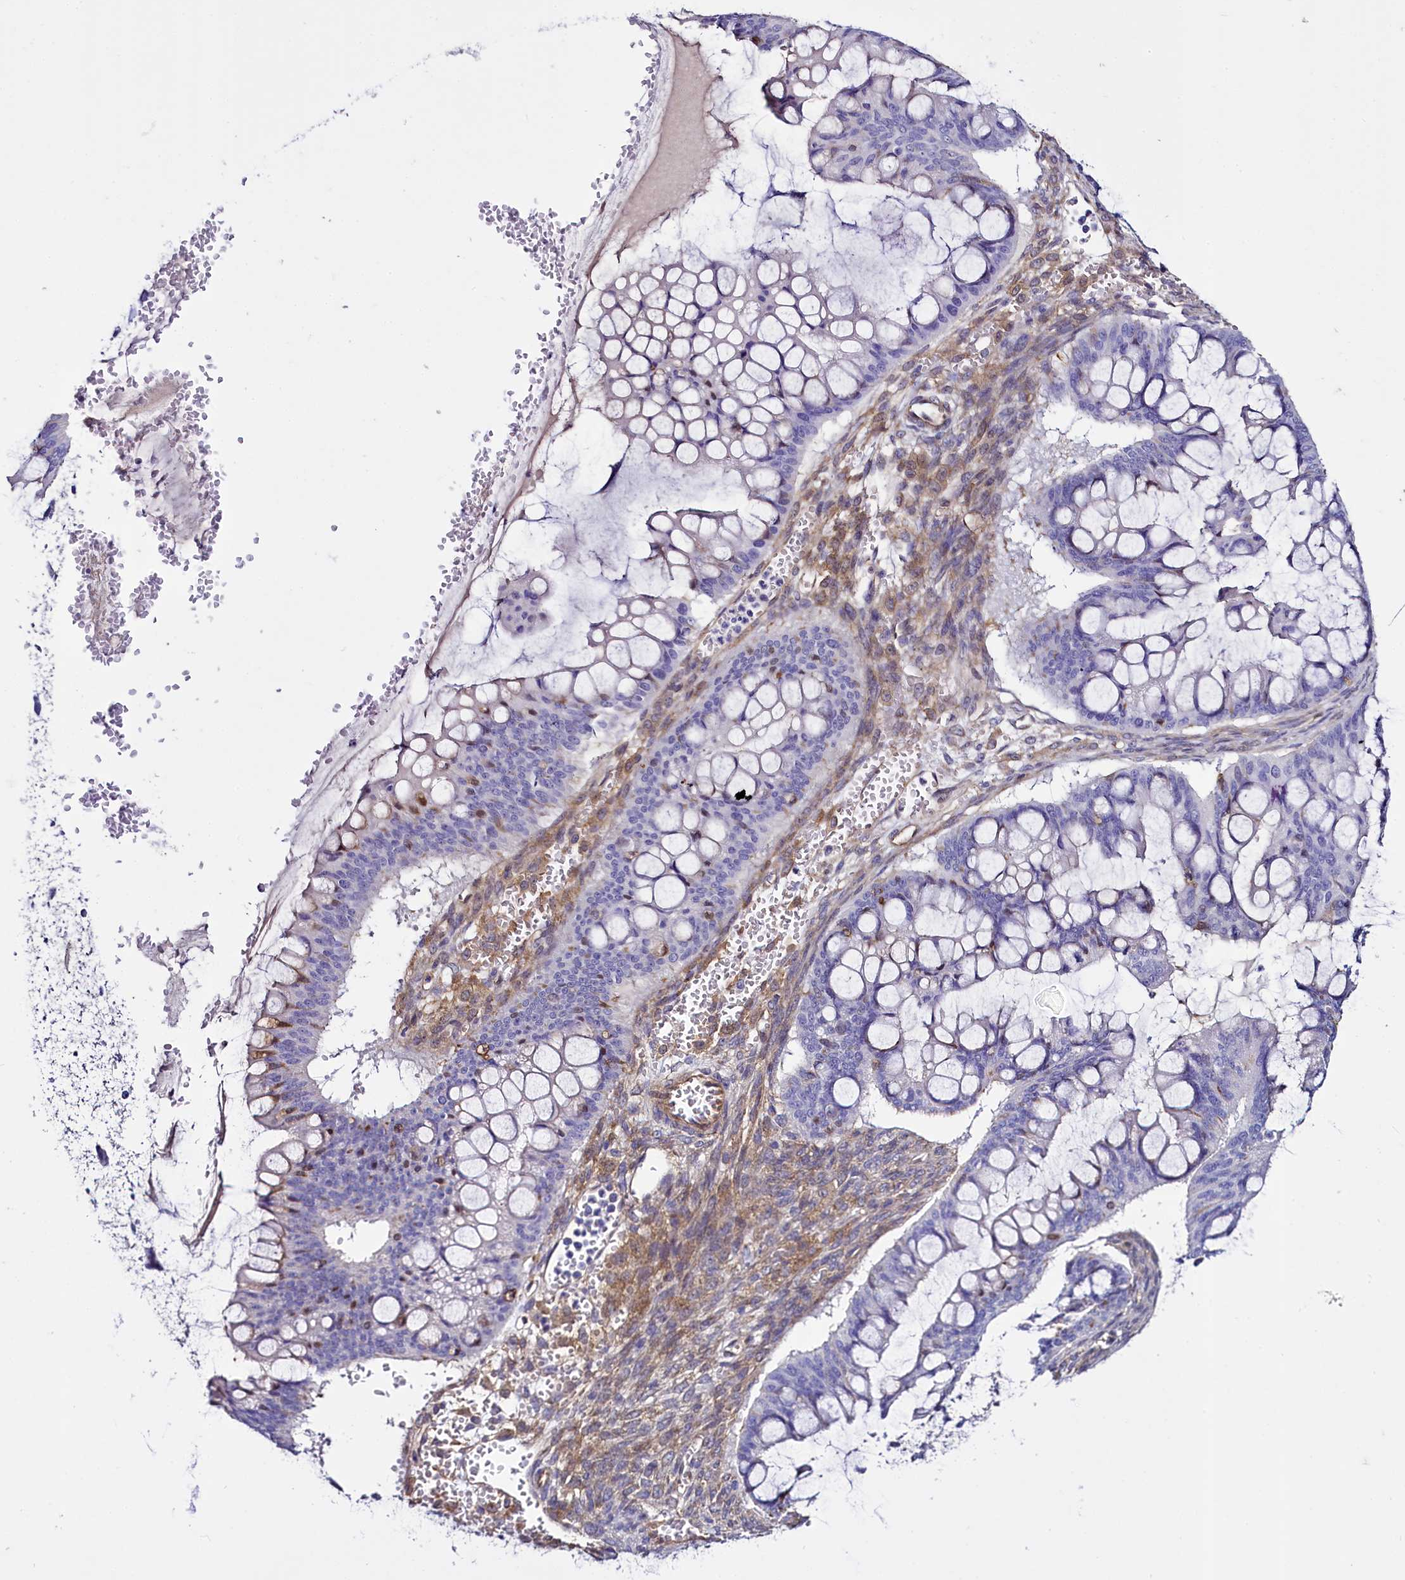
{"staining": {"intensity": "moderate", "quantity": "<25%", "location": "cytoplasmic/membranous"}, "tissue": "ovarian cancer", "cell_type": "Tumor cells", "image_type": "cancer", "snomed": [{"axis": "morphology", "description": "Cystadenocarcinoma, mucinous, NOS"}, {"axis": "topography", "description": "Ovary"}], "caption": "Immunohistochemistry staining of ovarian cancer, which exhibits low levels of moderate cytoplasmic/membranous expression in about <25% of tumor cells indicating moderate cytoplasmic/membranous protein expression. The staining was performed using DAB (brown) for protein detection and nuclei were counterstained in hematoxylin (blue).", "gene": "STXBP1", "patient": {"sex": "female", "age": 73}}